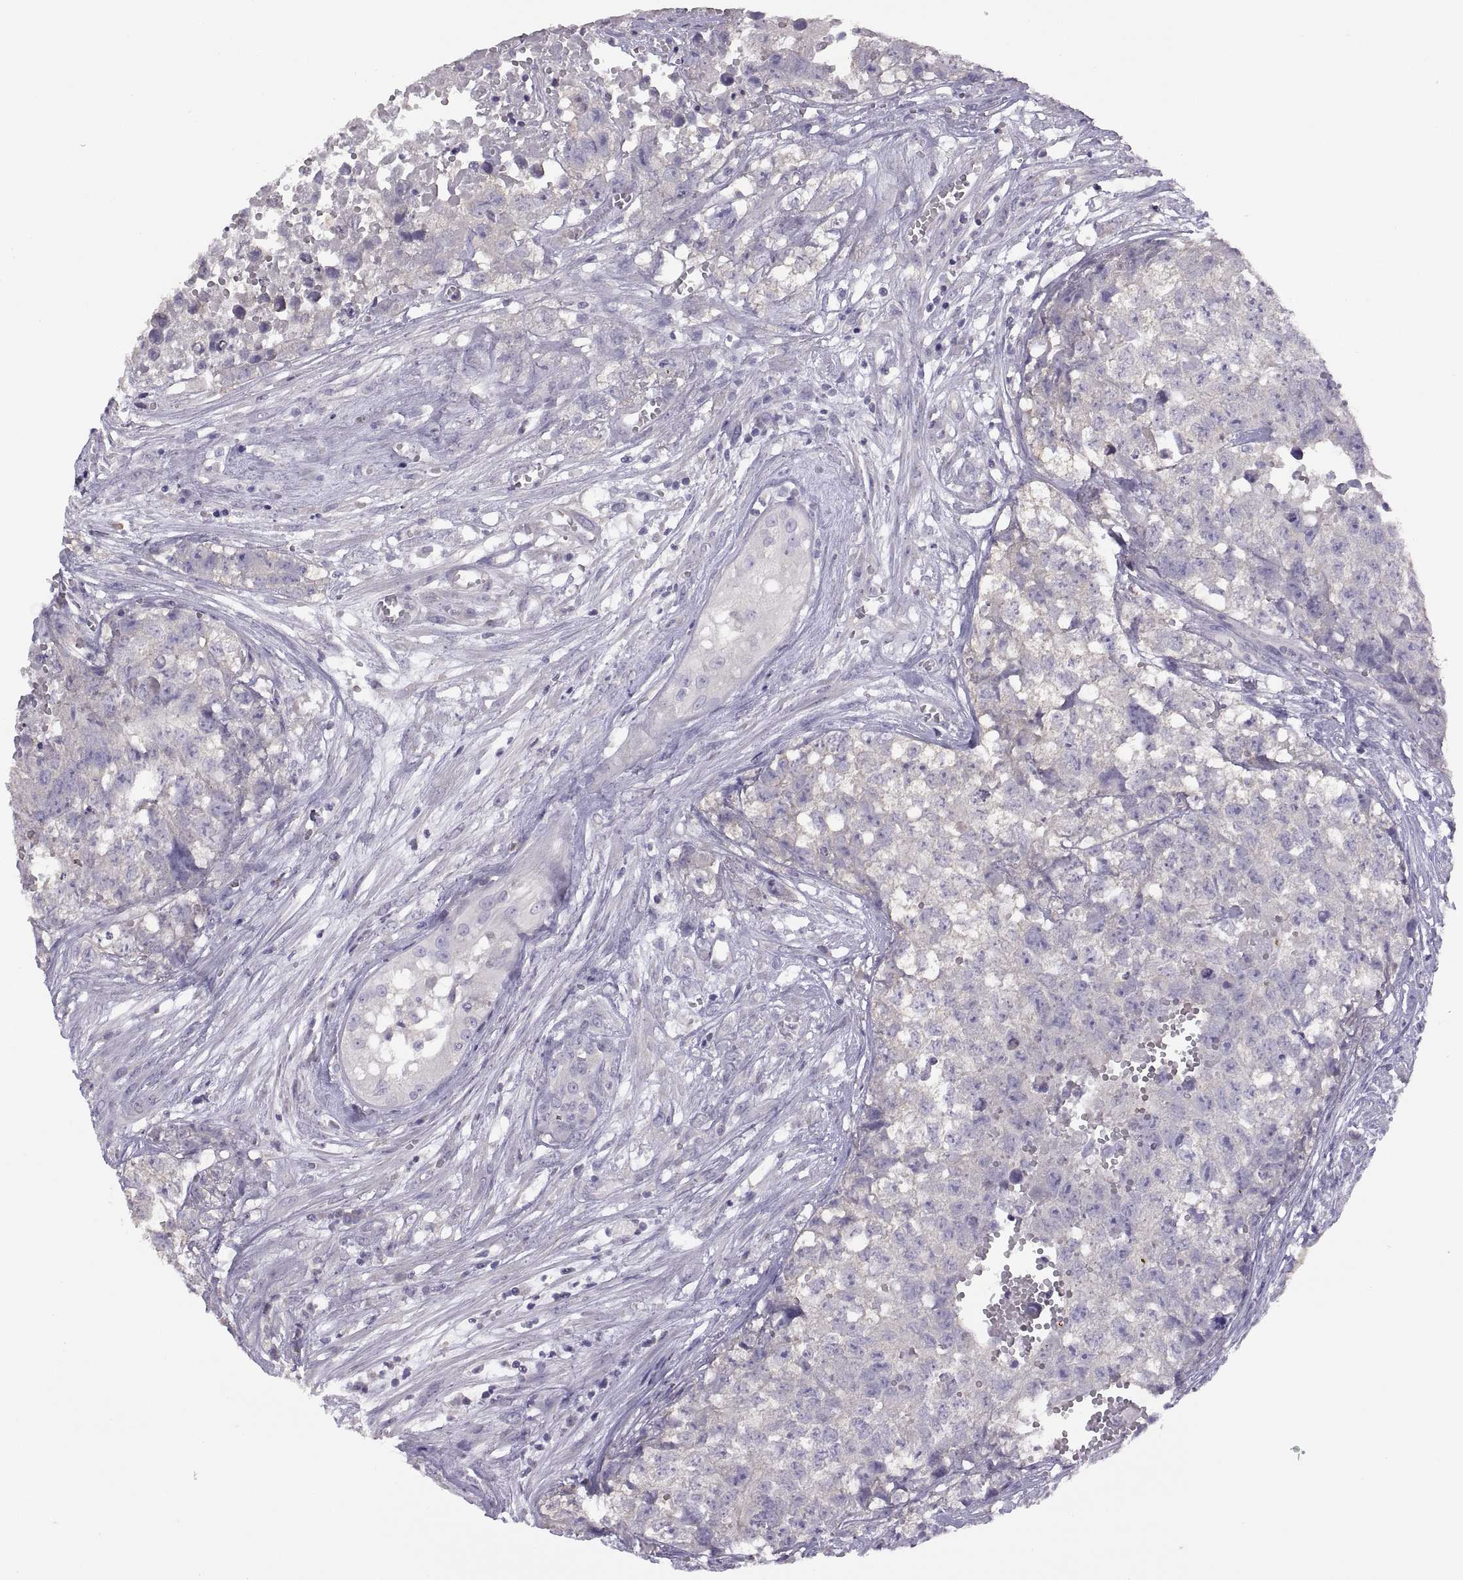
{"staining": {"intensity": "negative", "quantity": "none", "location": "none"}, "tissue": "testis cancer", "cell_type": "Tumor cells", "image_type": "cancer", "snomed": [{"axis": "morphology", "description": "Seminoma, NOS"}, {"axis": "morphology", "description": "Carcinoma, Embryonal, NOS"}, {"axis": "topography", "description": "Testis"}], "caption": "This is an IHC micrograph of human seminoma (testis). There is no staining in tumor cells.", "gene": "TBX19", "patient": {"sex": "male", "age": 22}}